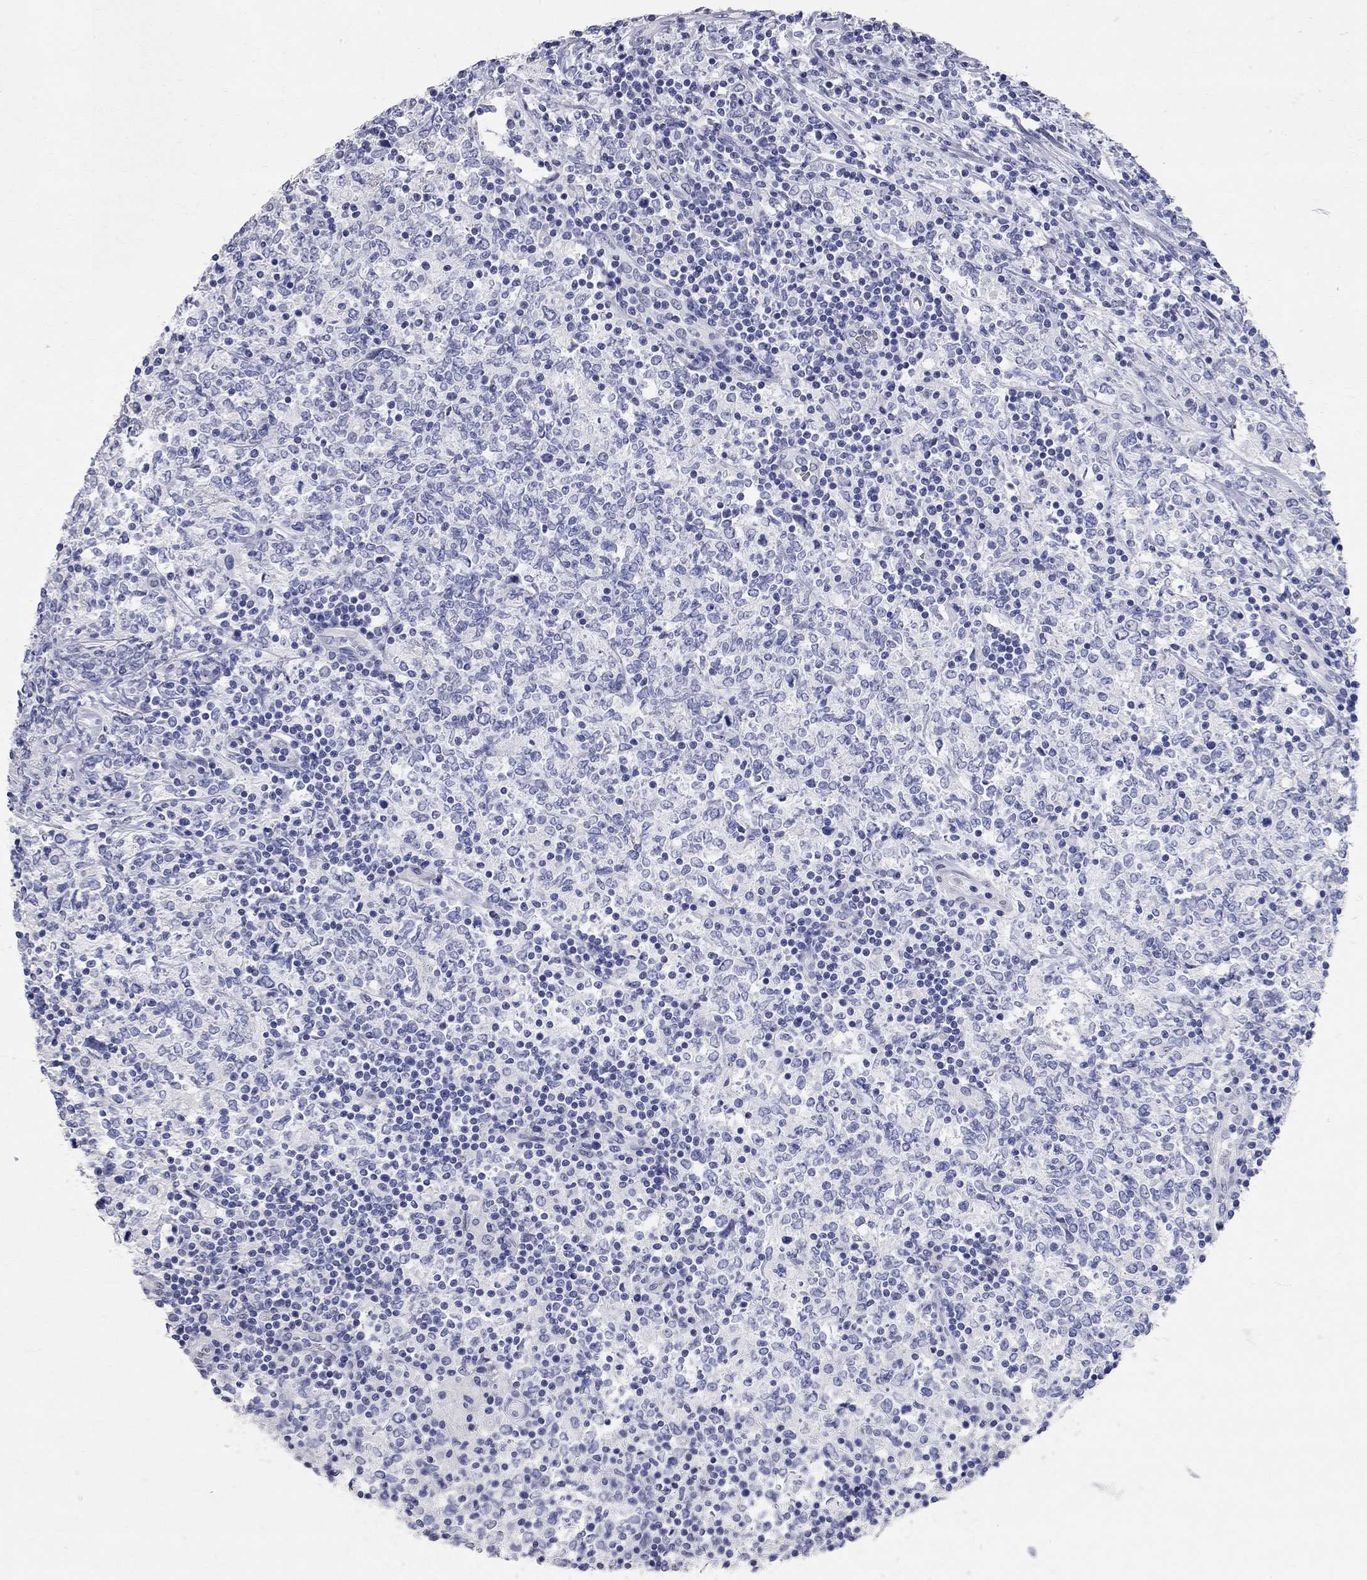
{"staining": {"intensity": "negative", "quantity": "none", "location": "none"}, "tissue": "lymphoma", "cell_type": "Tumor cells", "image_type": "cancer", "snomed": [{"axis": "morphology", "description": "Malignant lymphoma, non-Hodgkin's type, High grade"}, {"axis": "topography", "description": "Lymph node"}], "caption": "Micrograph shows no protein positivity in tumor cells of lymphoma tissue.", "gene": "BPIFB1", "patient": {"sex": "female", "age": 84}}